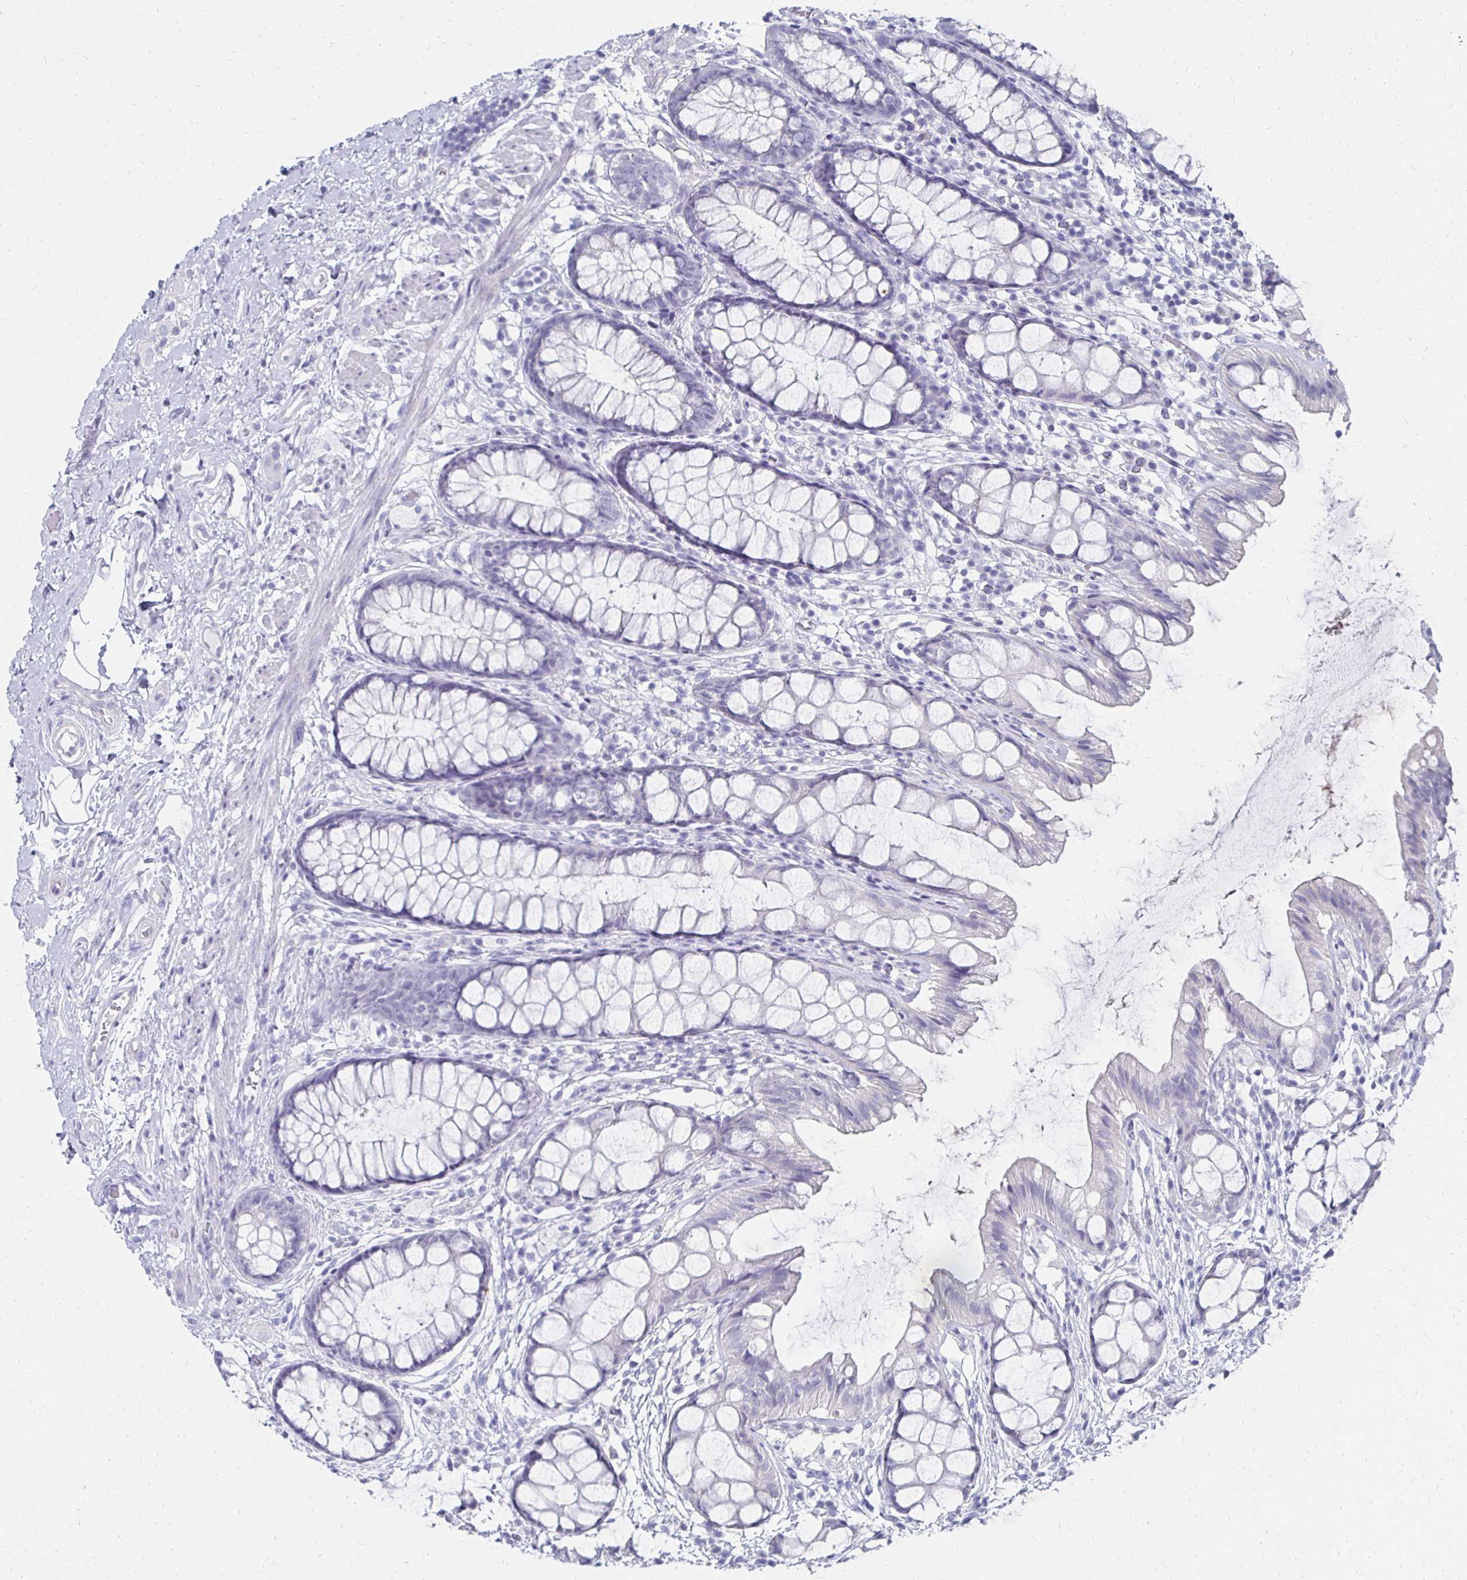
{"staining": {"intensity": "negative", "quantity": "none", "location": "none"}, "tissue": "rectum", "cell_type": "Glandular cells", "image_type": "normal", "snomed": [{"axis": "morphology", "description": "Normal tissue, NOS"}, {"axis": "topography", "description": "Rectum"}], "caption": "Immunohistochemistry micrograph of normal rectum stained for a protein (brown), which displays no expression in glandular cells.", "gene": "SYCP3", "patient": {"sex": "female", "age": 62}}